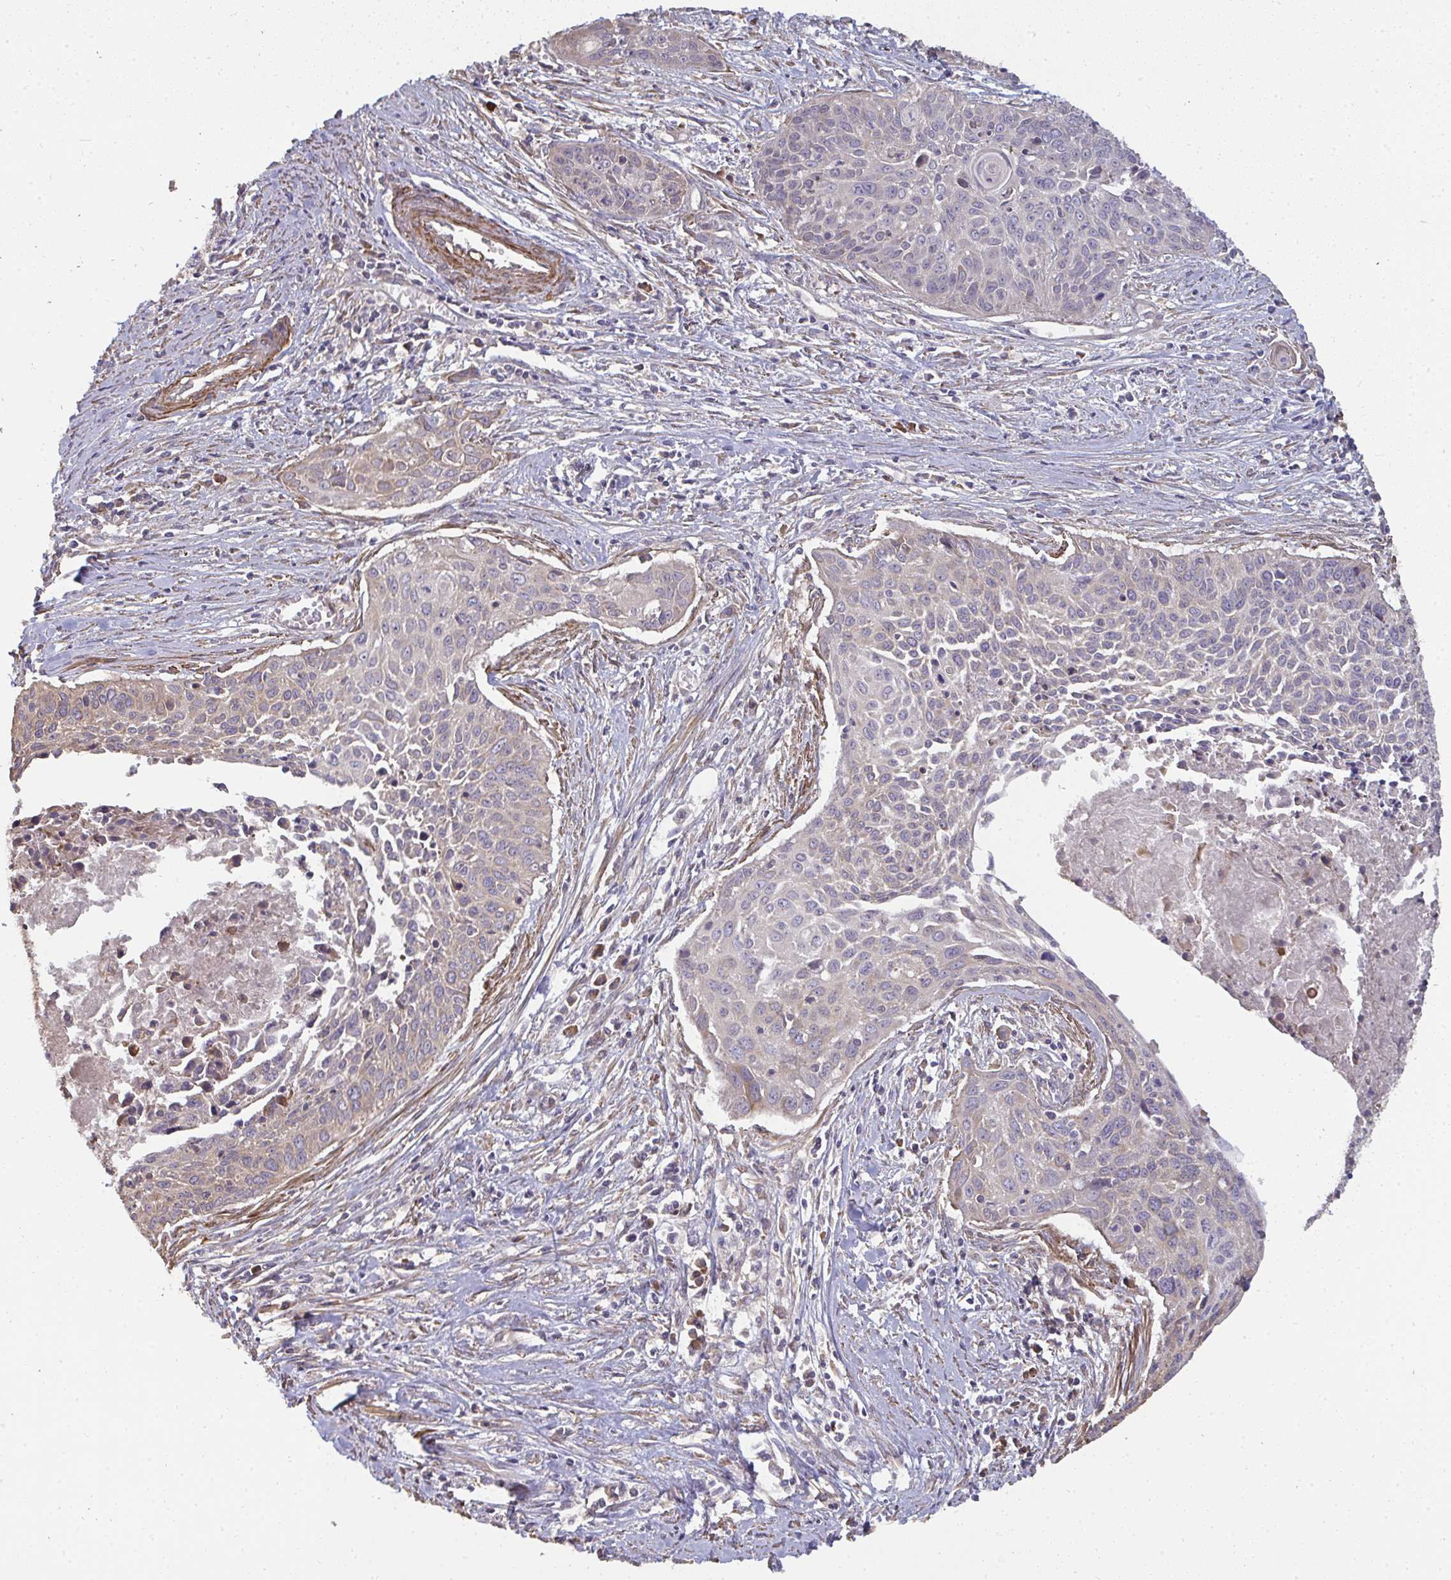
{"staining": {"intensity": "weak", "quantity": "<25%", "location": "cytoplasmic/membranous"}, "tissue": "cervical cancer", "cell_type": "Tumor cells", "image_type": "cancer", "snomed": [{"axis": "morphology", "description": "Squamous cell carcinoma, NOS"}, {"axis": "topography", "description": "Cervix"}], "caption": "The micrograph reveals no staining of tumor cells in squamous cell carcinoma (cervical).", "gene": "ZFYVE28", "patient": {"sex": "female", "age": 55}}